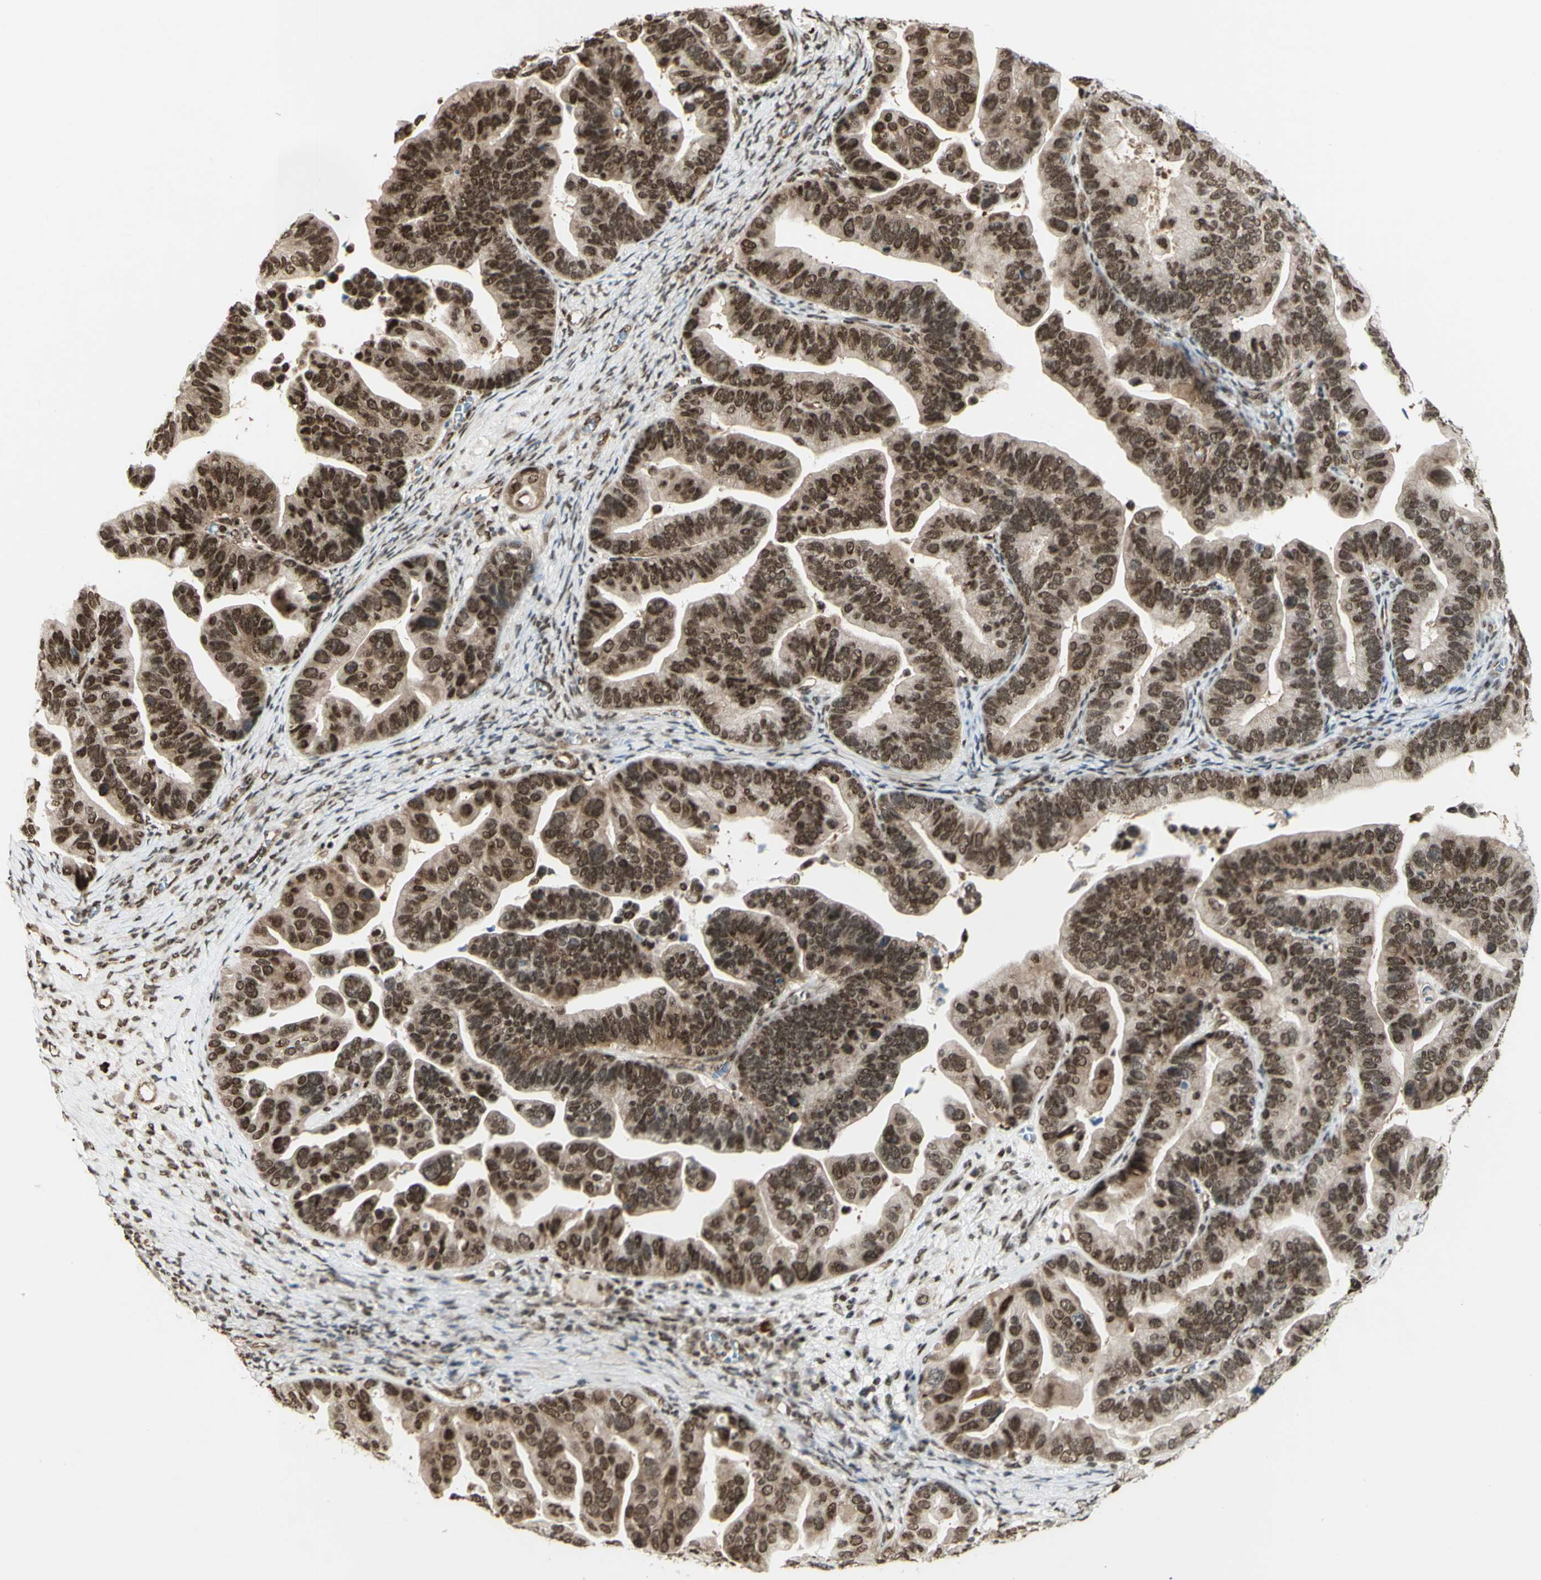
{"staining": {"intensity": "strong", "quantity": ">75%", "location": "nuclear"}, "tissue": "ovarian cancer", "cell_type": "Tumor cells", "image_type": "cancer", "snomed": [{"axis": "morphology", "description": "Cystadenocarcinoma, serous, NOS"}, {"axis": "topography", "description": "Ovary"}], "caption": "Immunohistochemistry (DAB (3,3'-diaminobenzidine)) staining of ovarian cancer (serous cystadenocarcinoma) displays strong nuclear protein positivity in approximately >75% of tumor cells. The protein of interest is stained brown, and the nuclei are stained in blue (DAB (3,3'-diaminobenzidine) IHC with brightfield microscopy, high magnification).", "gene": "ZMYM6", "patient": {"sex": "female", "age": 56}}